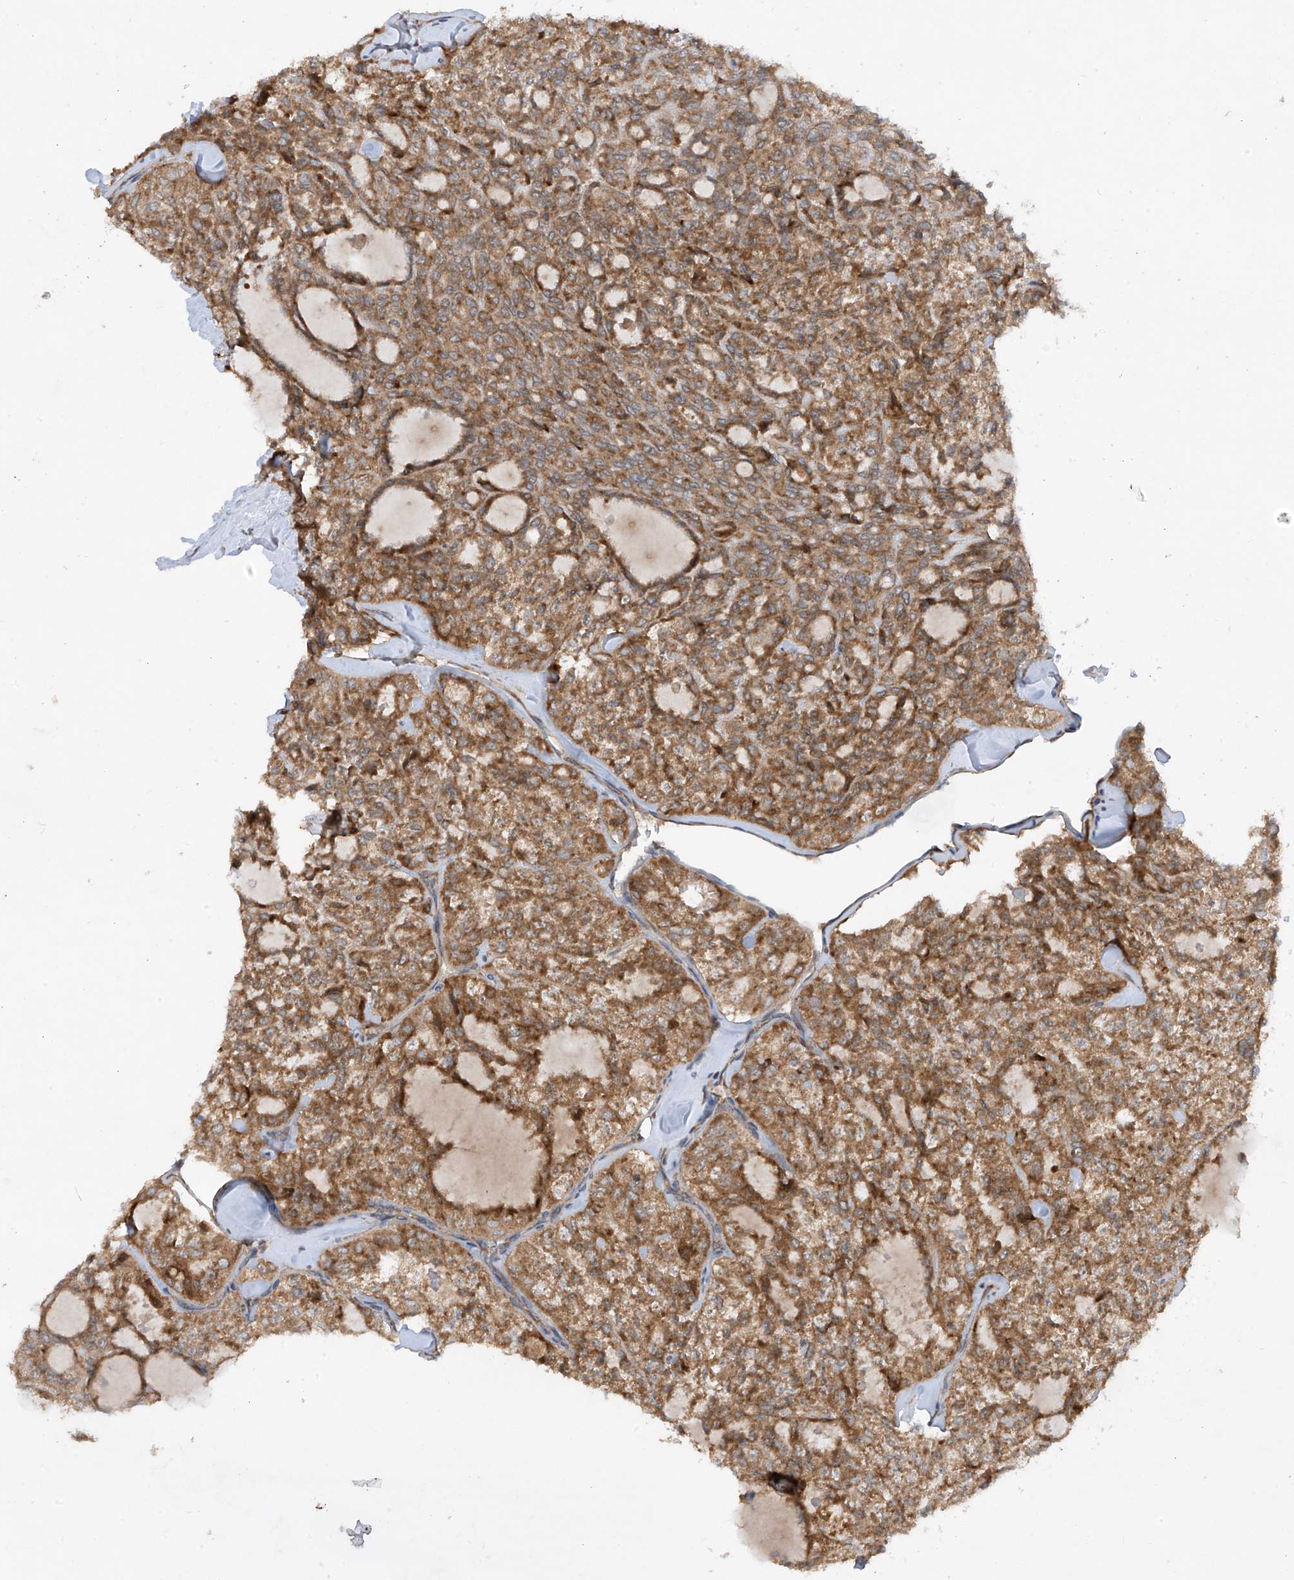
{"staining": {"intensity": "moderate", "quantity": ">75%", "location": "cytoplasmic/membranous"}, "tissue": "thyroid cancer", "cell_type": "Tumor cells", "image_type": "cancer", "snomed": [{"axis": "morphology", "description": "Follicular adenoma carcinoma, NOS"}, {"axis": "topography", "description": "Thyroid gland"}], "caption": "Brown immunohistochemical staining in human follicular adenoma carcinoma (thyroid) demonstrates moderate cytoplasmic/membranous positivity in approximately >75% of tumor cells. (DAB IHC, brown staining for protein, blue staining for nuclei).", "gene": "RPL34", "patient": {"sex": "male", "age": 75}}